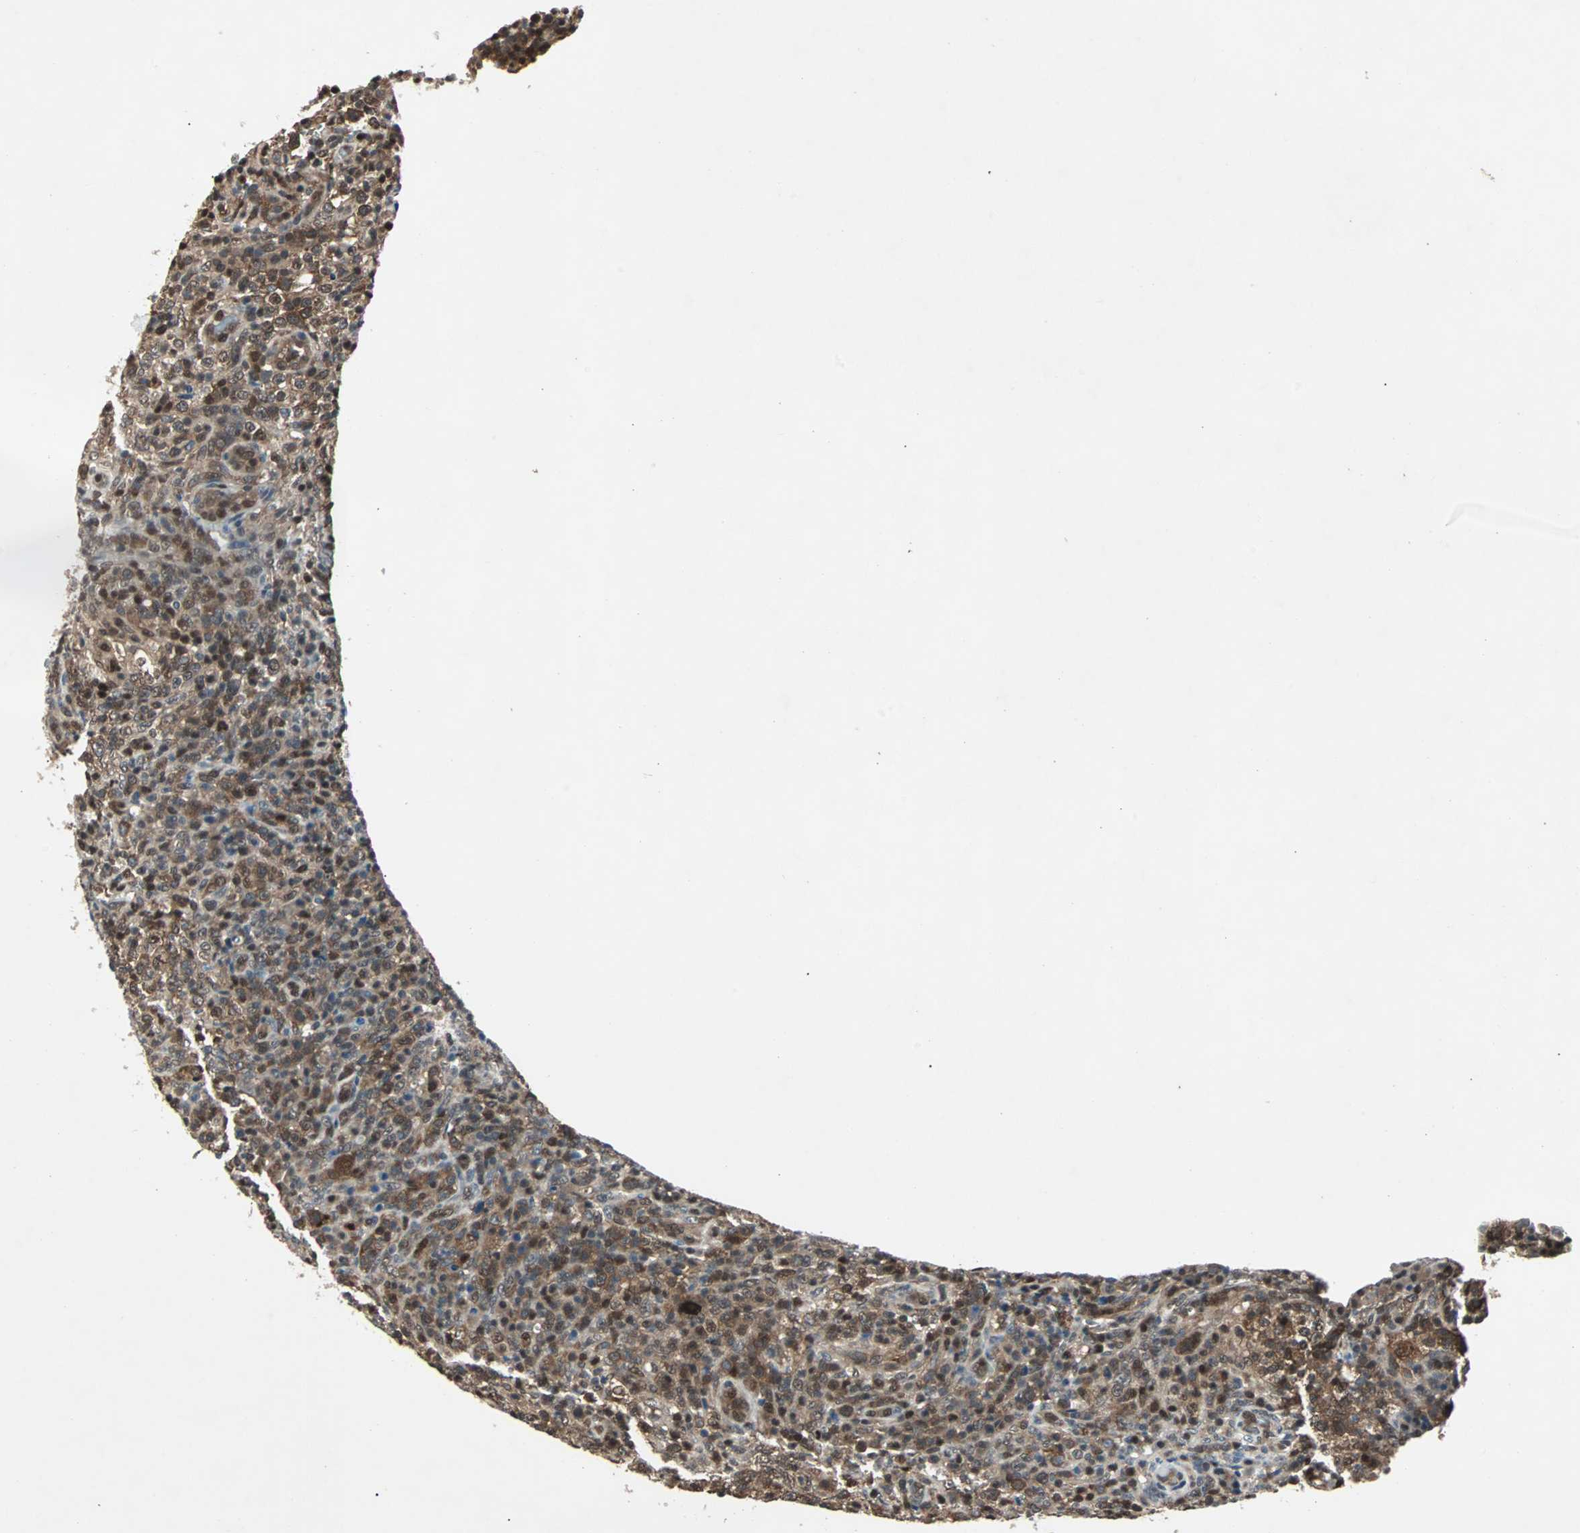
{"staining": {"intensity": "moderate", "quantity": ">75%", "location": "cytoplasmic/membranous"}, "tissue": "lymphoma", "cell_type": "Tumor cells", "image_type": "cancer", "snomed": [{"axis": "morphology", "description": "Malignant lymphoma, non-Hodgkin's type, High grade"}, {"axis": "topography", "description": "Lymph node"}], "caption": "High-grade malignant lymphoma, non-Hodgkin's type stained for a protein exhibits moderate cytoplasmic/membranous positivity in tumor cells. (DAB IHC with brightfield microscopy, high magnification).", "gene": "ACLY", "patient": {"sex": "female", "age": 76}}